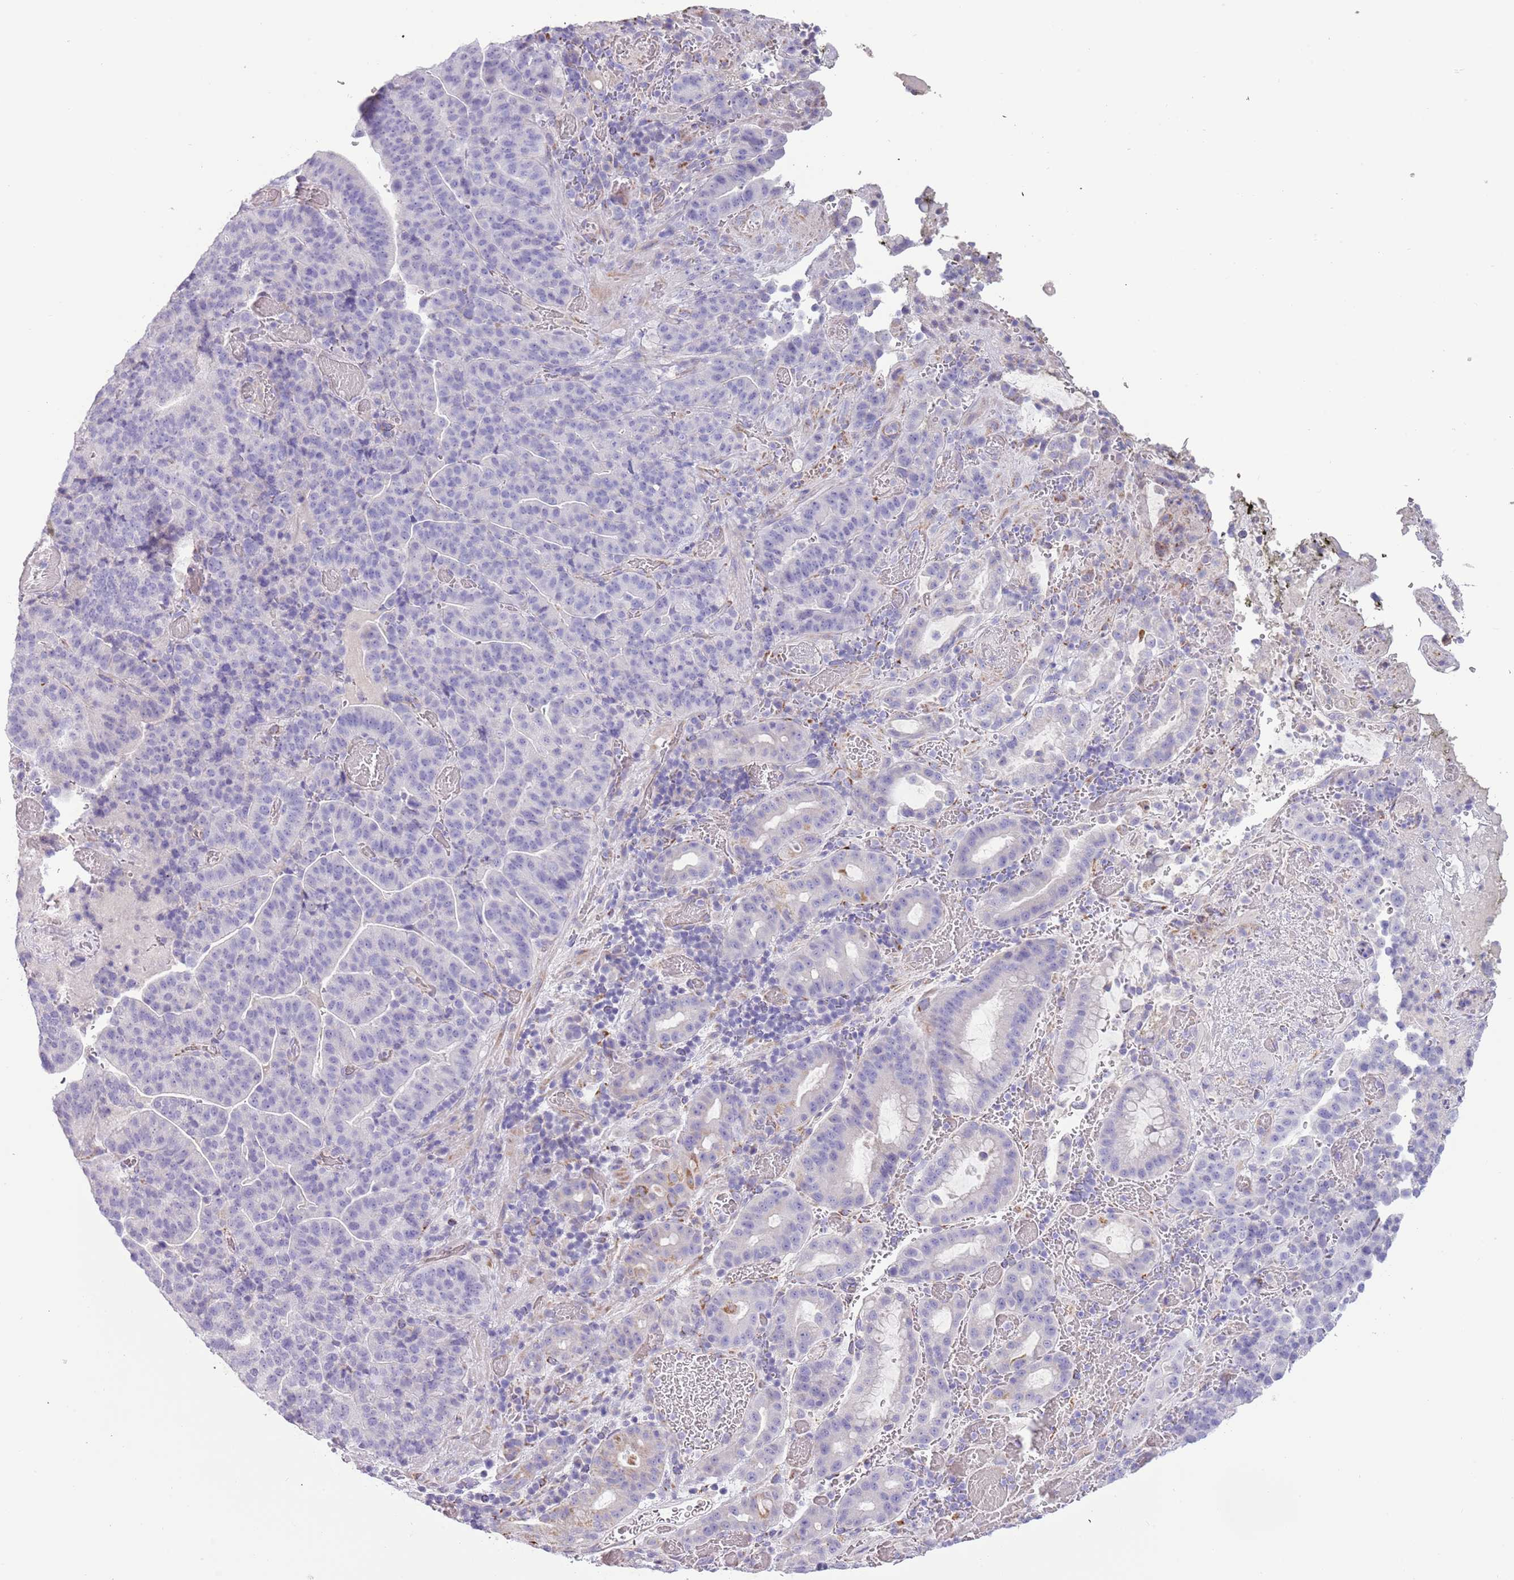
{"staining": {"intensity": "negative", "quantity": "none", "location": "none"}, "tissue": "stomach cancer", "cell_type": "Tumor cells", "image_type": "cancer", "snomed": [{"axis": "morphology", "description": "Adenocarcinoma, NOS"}, {"axis": "topography", "description": "Stomach"}], "caption": "Micrograph shows no significant protein positivity in tumor cells of stomach cancer.", "gene": "RNF222", "patient": {"sex": "male", "age": 48}}